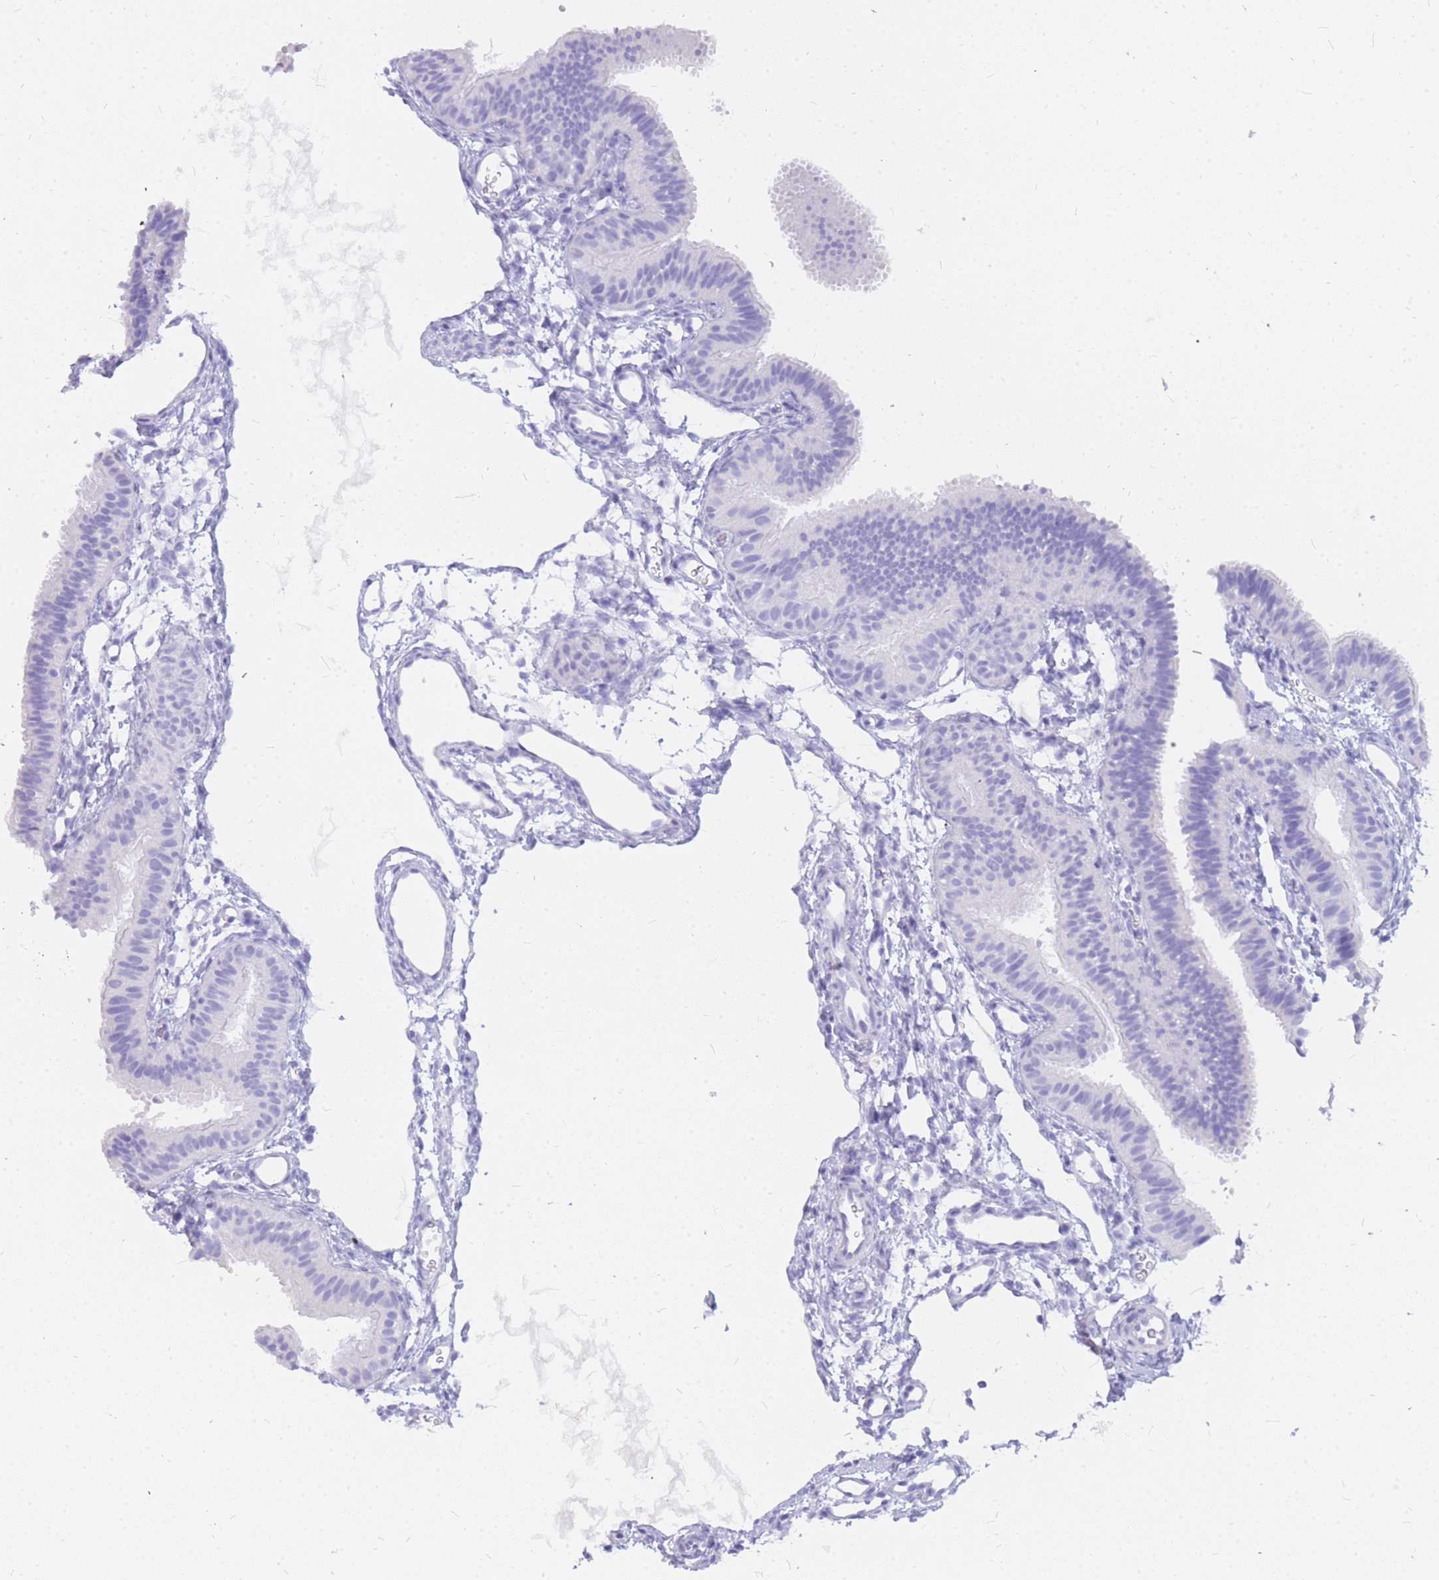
{"staining": {"intensity": "negative", "quantity": "none", "location": "none"}, "tissue": "fallopian tube", "cell_type": "Glandular cells", "image_type": "normal", "snomed": [{"axis": "morphology", "description": "Normal tissue, NOS"}, {"axis": "topography", "description": "Fallopian tube"}], "caption": "The micrograph displays no significant positivity in glandular cells of fallopian tube. The staining is performed using DAB brown chromogen with nuclei counter-stained in using hematoxylin.", "gene": "HERC1", "patient": {"sex": "female", "age": 35}}